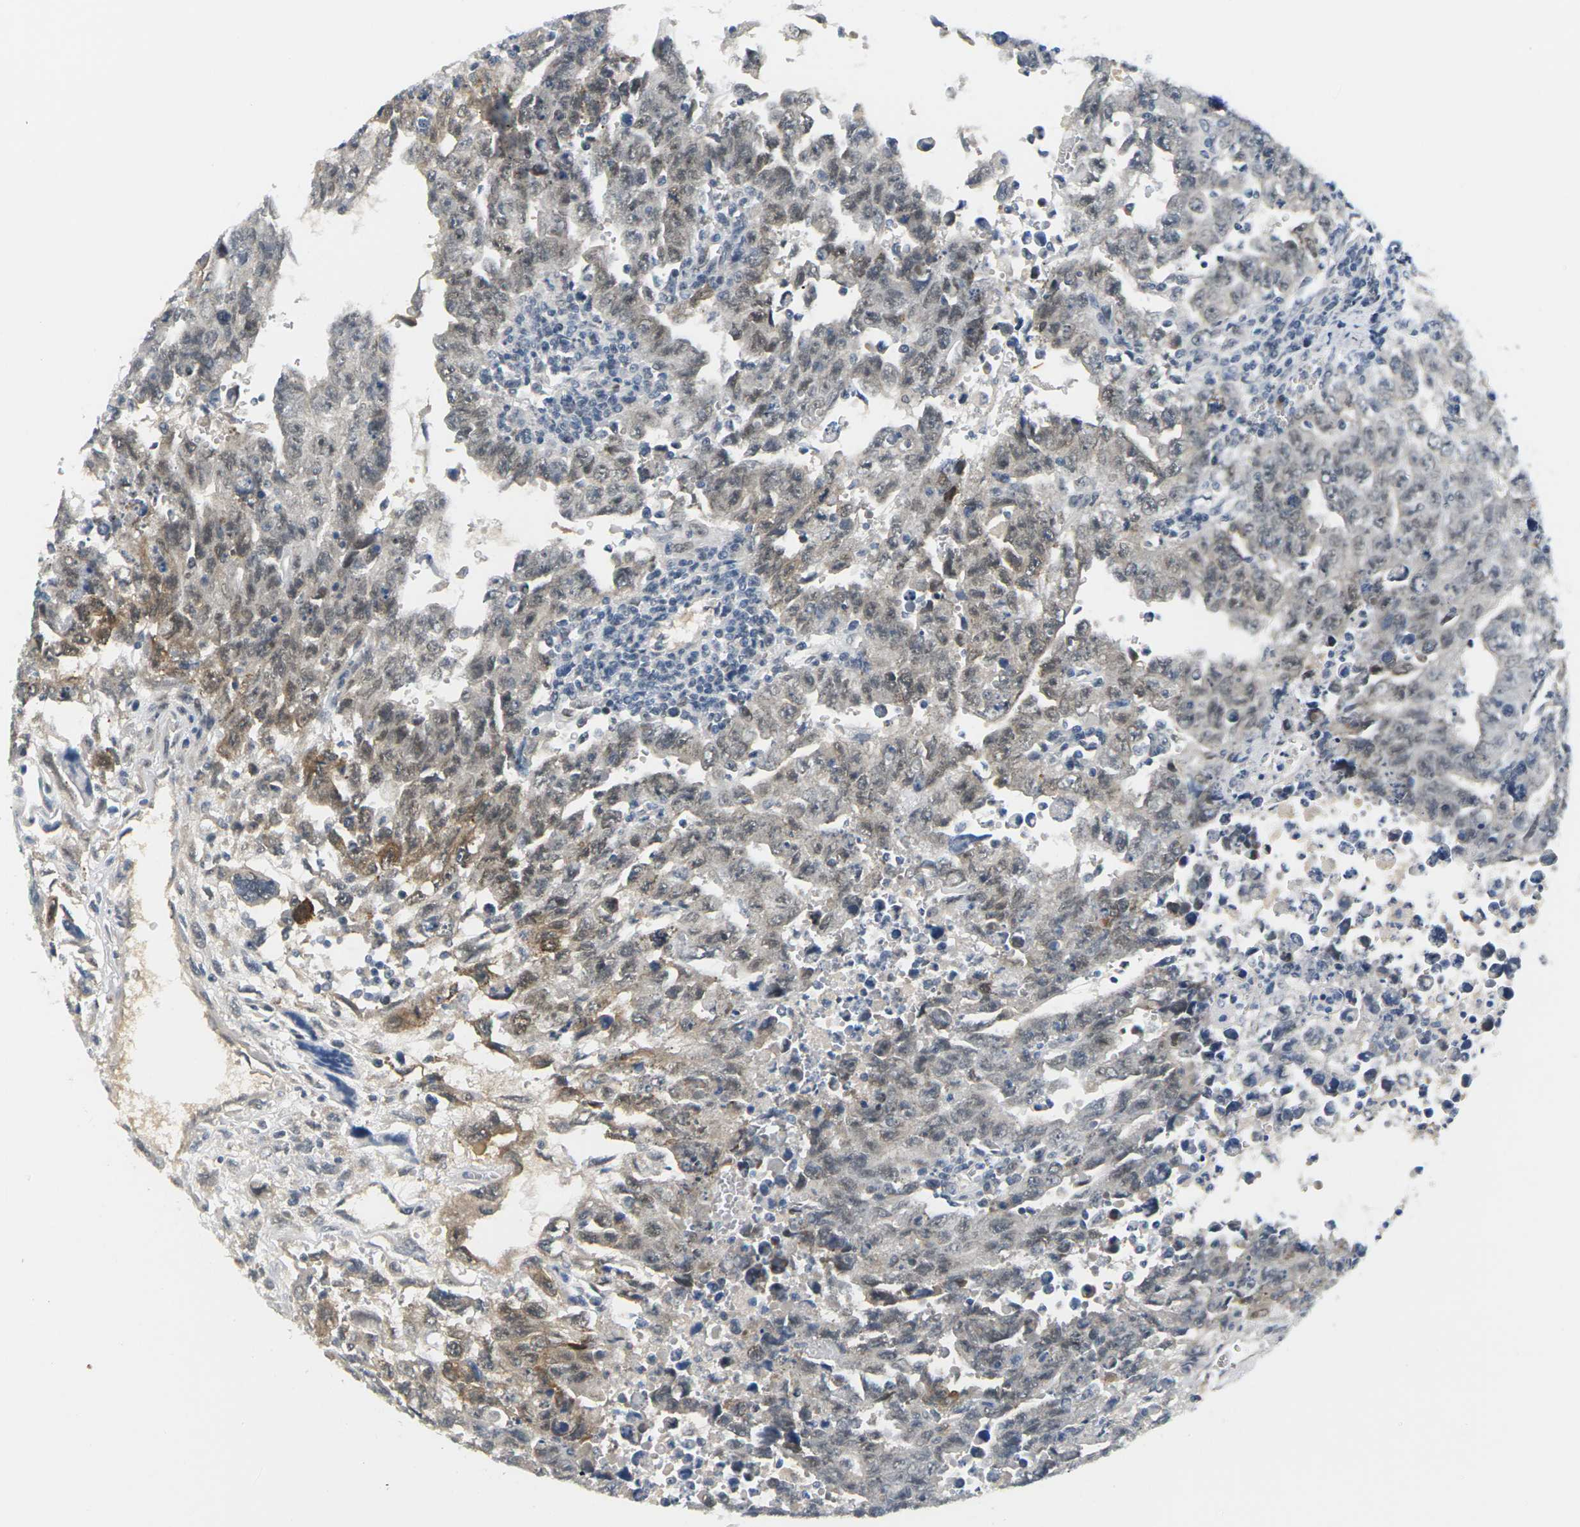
{"staining": {"intensity": "moderate", "quantity": ">75%", "location": "cytoplasmic/membranous,nuclear"}, "tissue": "testis cancer", "cell_type": "Tumor cells", "image_type": "cancer", "snomed": [{"axis": "morphology", "description": "Carcinoma, Embryonal, NOS"}, {"axis": "topography", "description": "Testis"}], "caption": "A photomicrograph of testis embryonal carcinoma stained for a protein exhibits moderate cytoplasmic/membranous and nuclear brown staining in tumor cells.", "gene": "PKP2", "patient": {"sex": "male", "age": 28}}